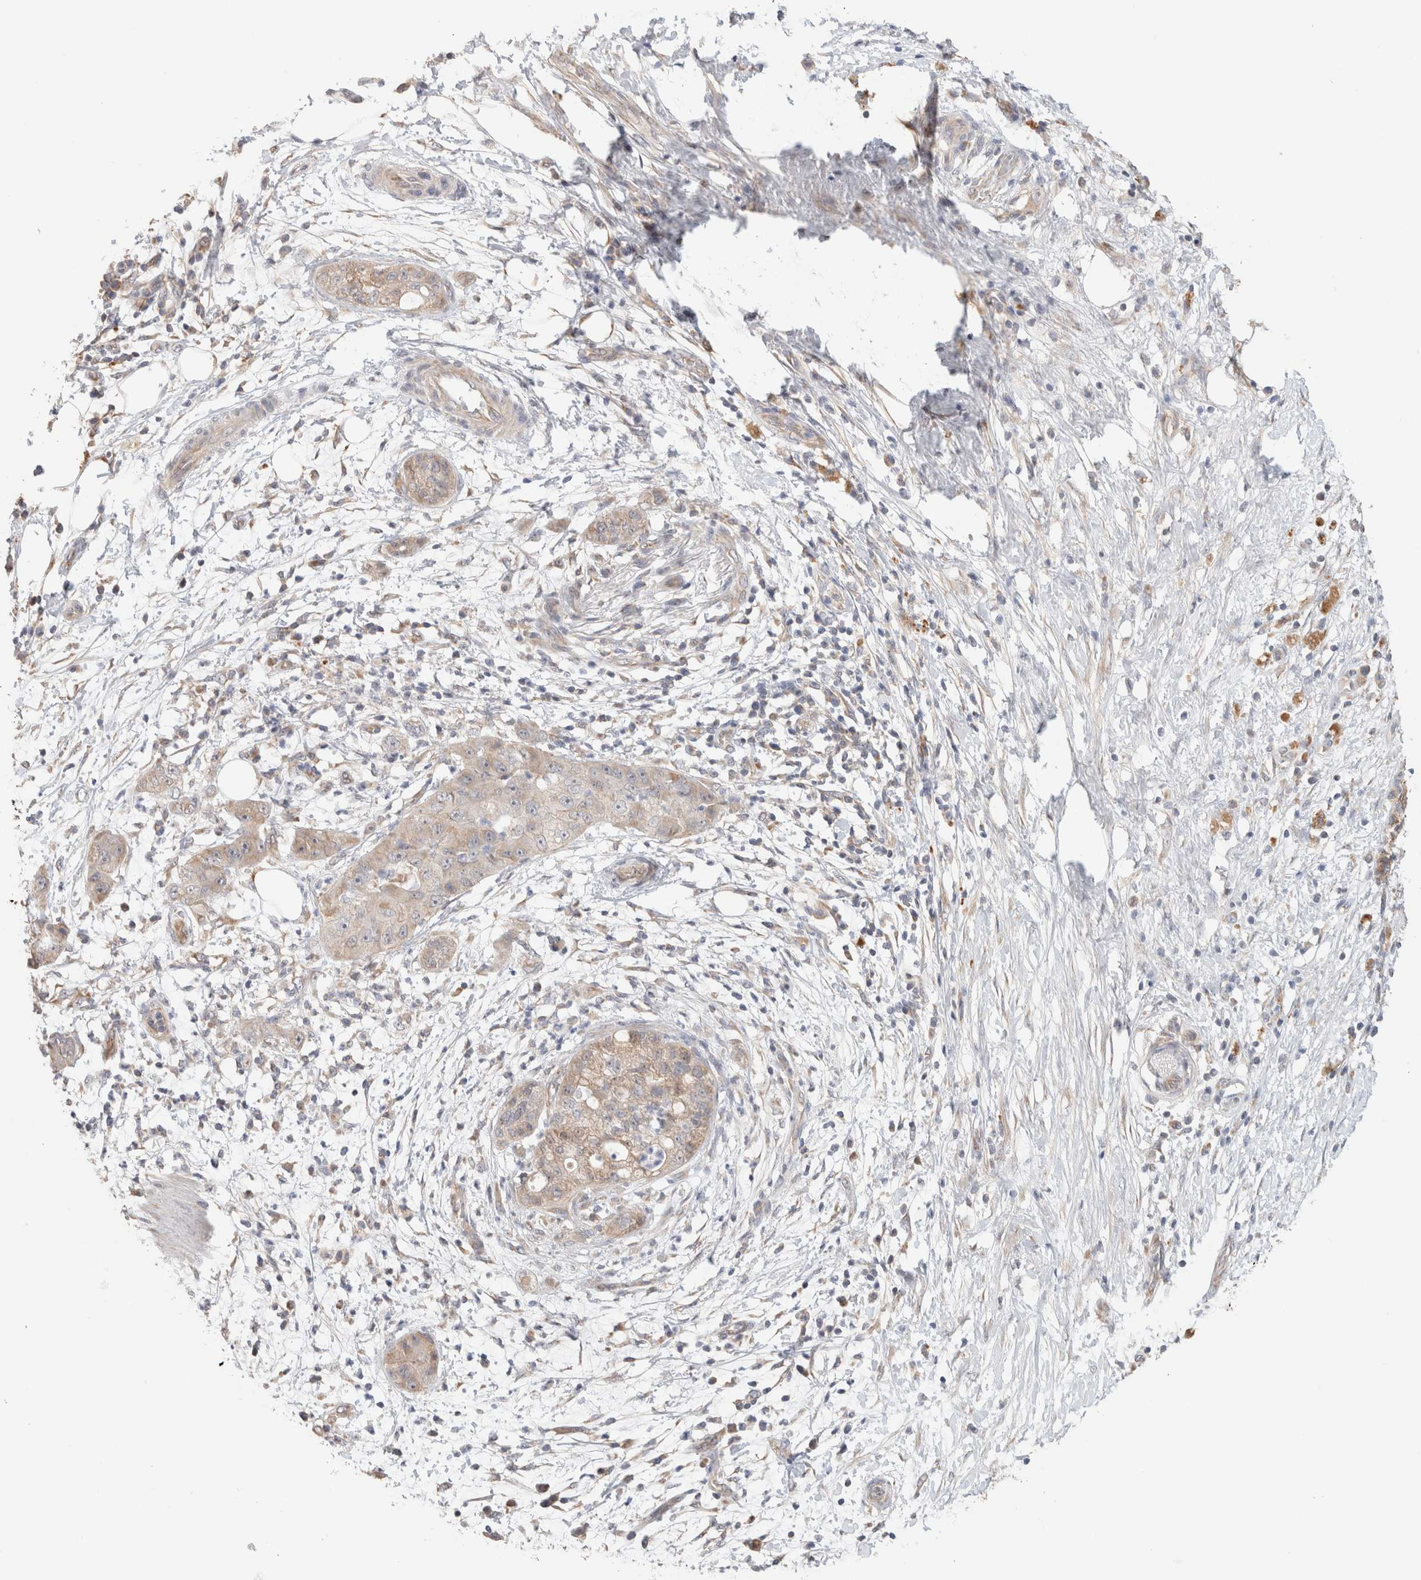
{"staining": {"intensity": "weak", "quantity": "25%-75%", "location": "cytoplasmic/membranous"}, "tissue": "pancreatic cancer", "cell_type": "Tumor cells", "image_type": "cancer", "snomed": [{"axis": "morphology", "description": "Adenocarcinoma, NOS"}, {"axis": "topography", "description": "Pancreas"}], "caption": "Human pancreatic adenocarcinoma stained with a protein marker shows weak staining in tumor cells.", "gene": "CA13", "patient": {"sex": "female", "age": 78}}